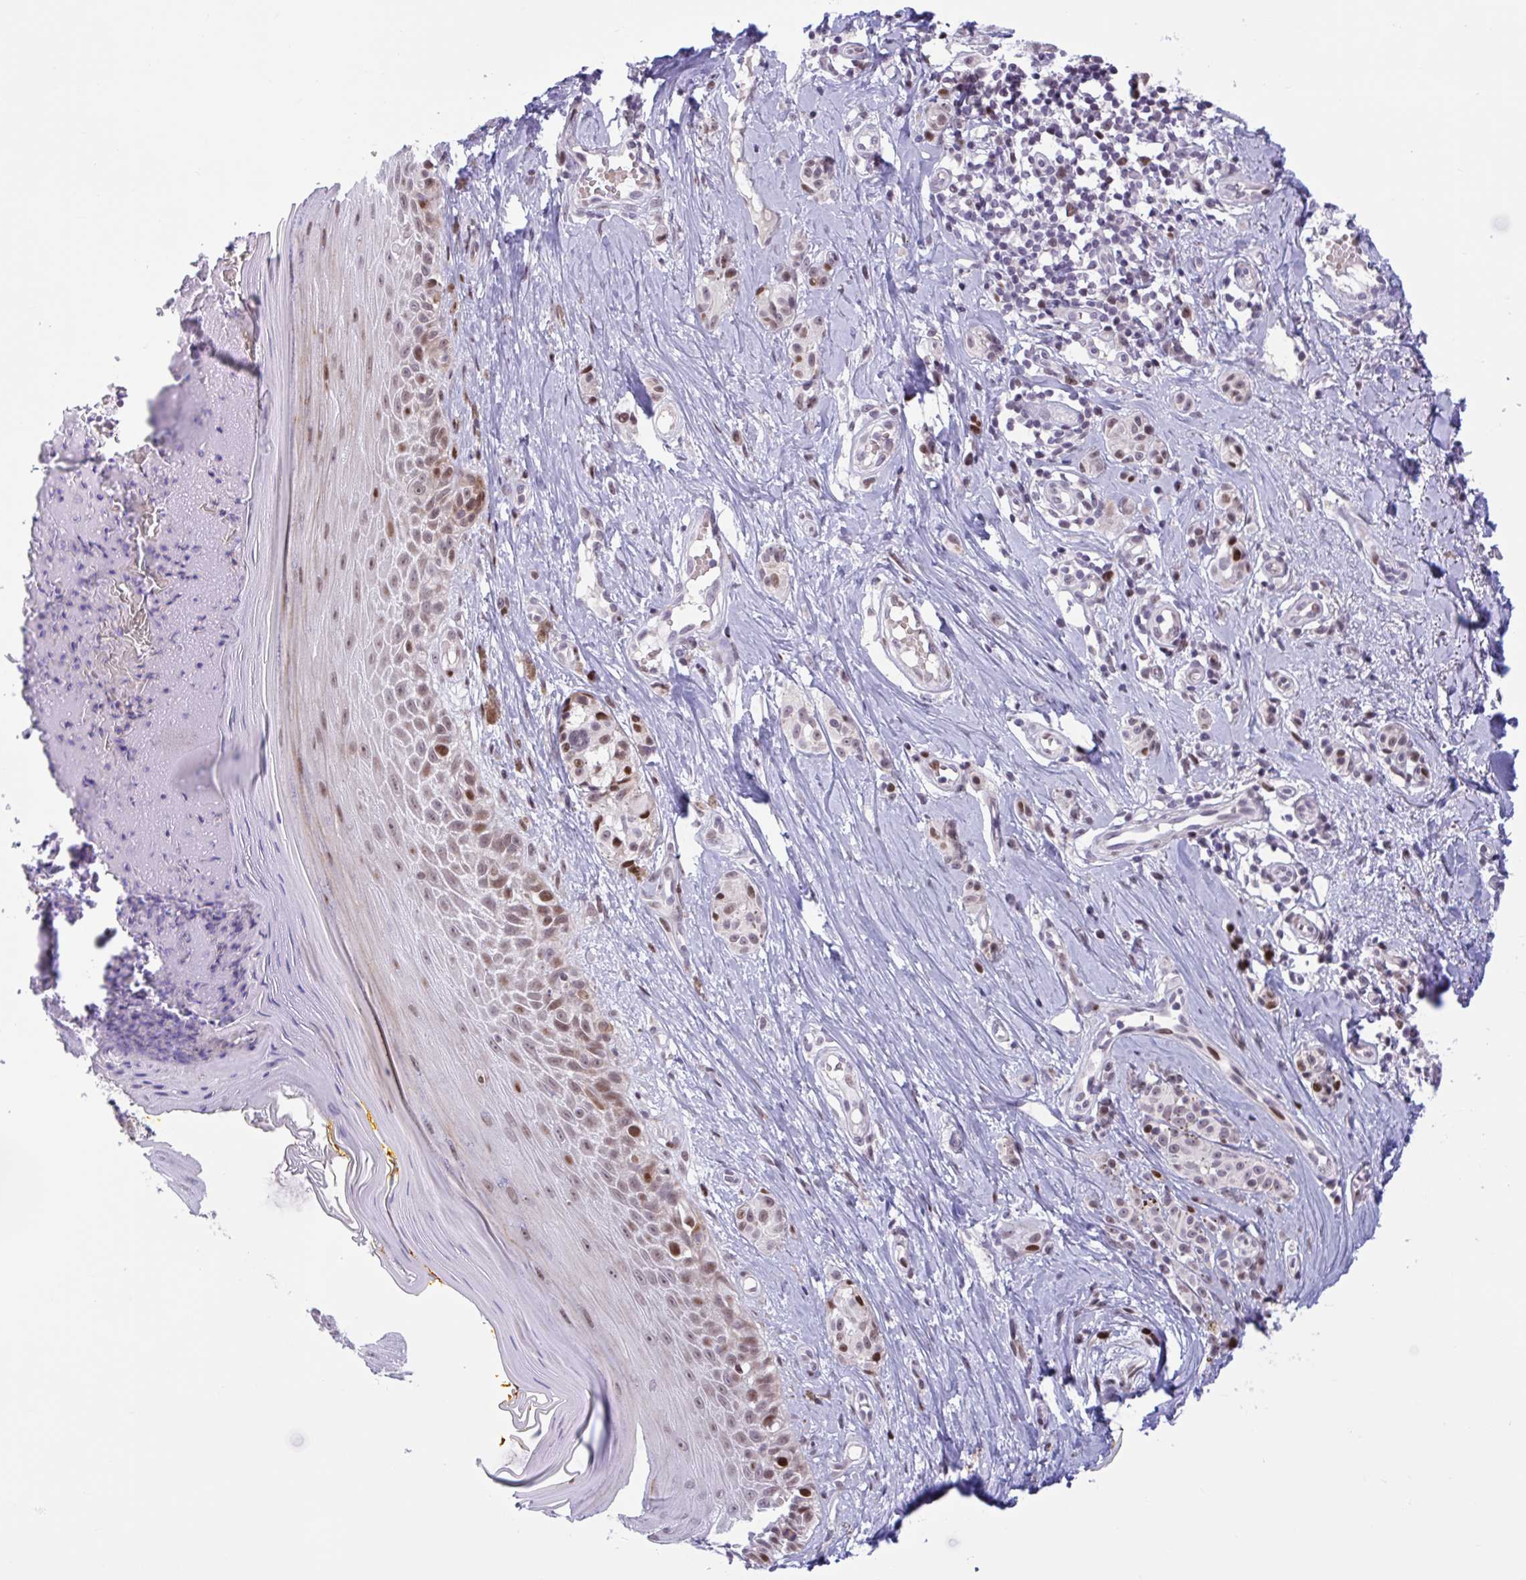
{"staining": {"intensity": "moderate", "quantity": "25%-75%", "location": "nuclear"}, "tissue": "melanoma", "cell_type": "Tumor cells", "image_type": "cancer", "snomed": [{"axis": "morphology", "description": "Malignant melanoma, NOS"}, {"axis": "topography", "description": "Skin"}], "caption": "Protein expression analysis of human malignant melanoma reveals moderate nuclear positivity in about 25%-75% of tumor cells. (Stains: DAB (3,3'-diaminobenzidine) in brown, nuclei in blue, Microscopy: brightfield microscopy at high magnification).", "gene": "RBL1", "patient": {"sex": "male", "age": 74}}